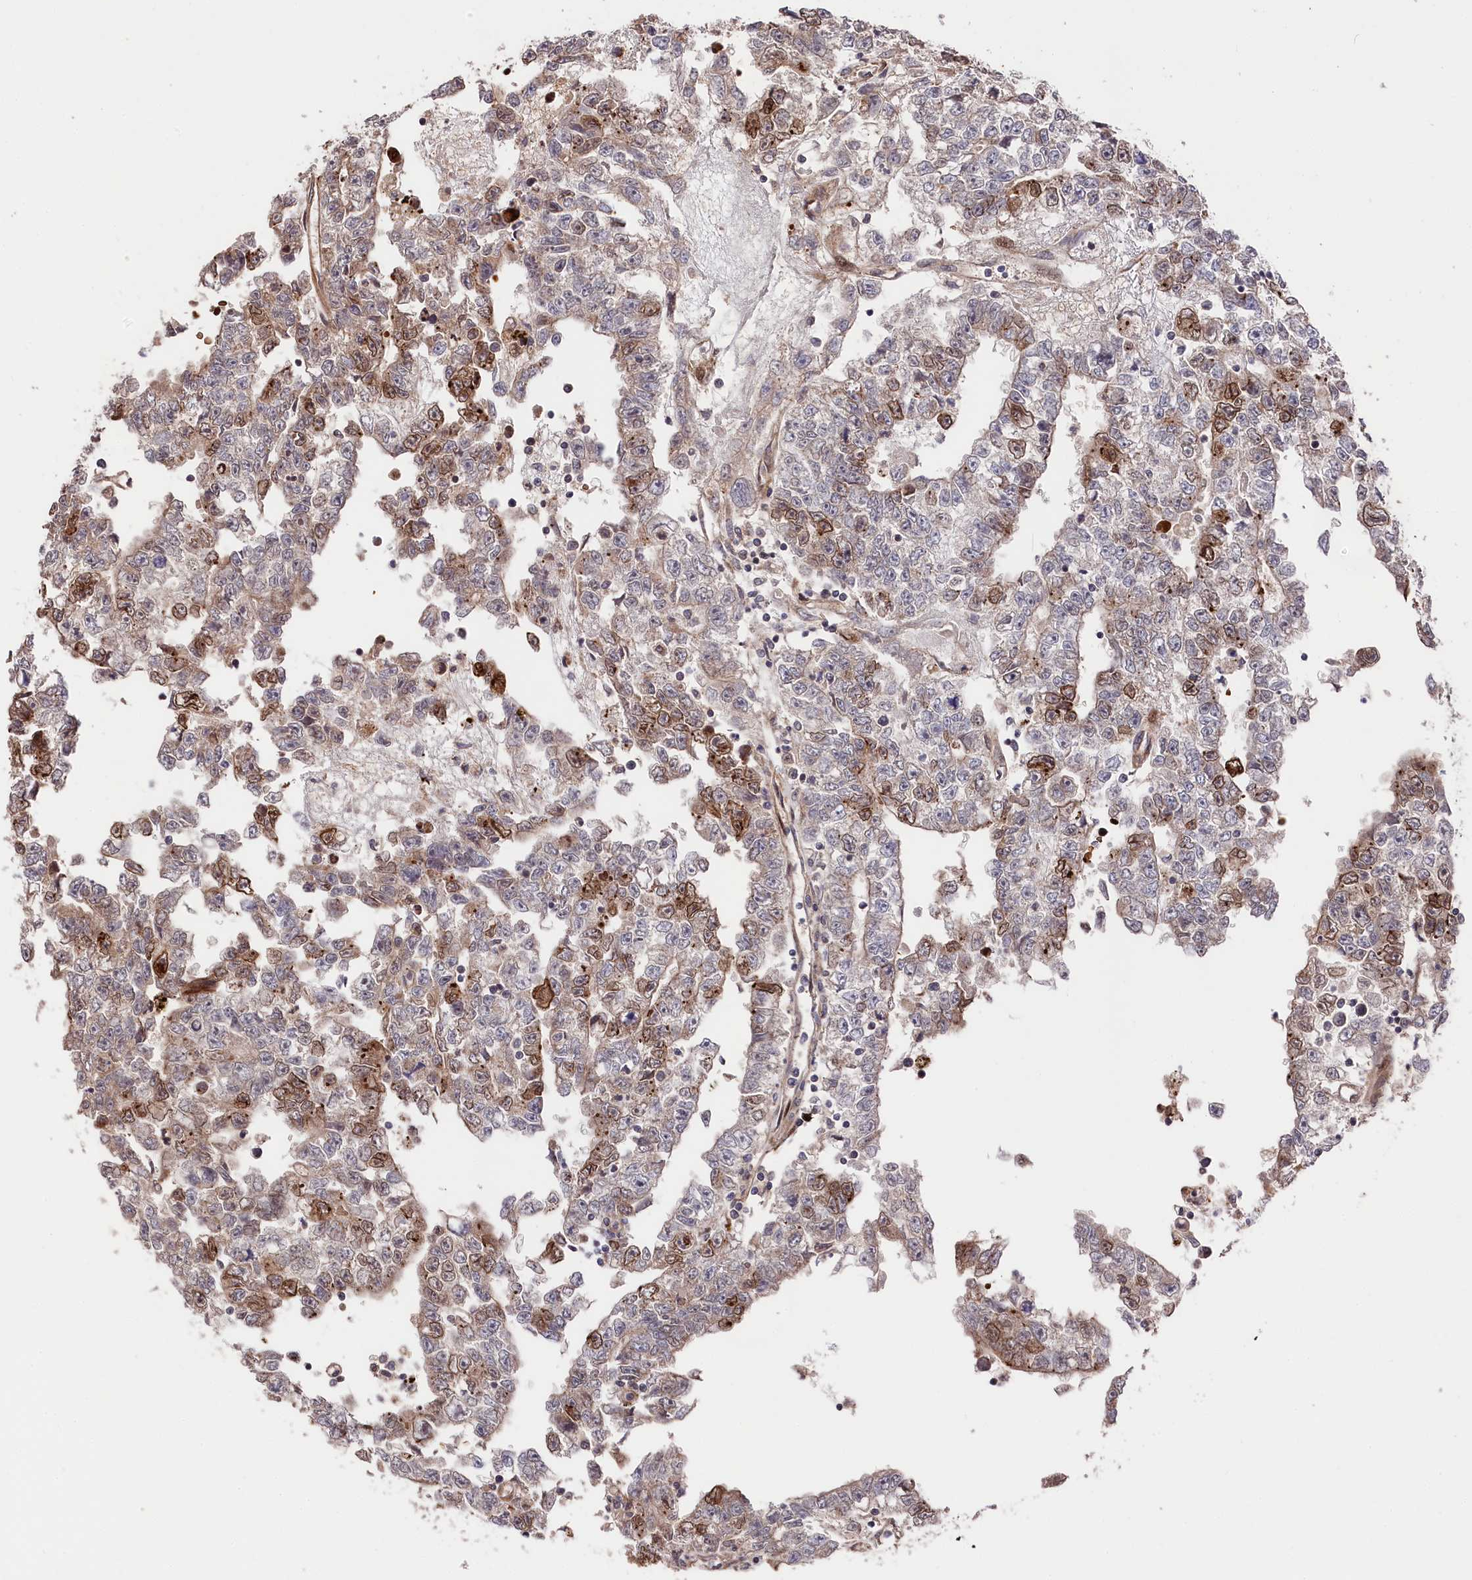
{"staining": {"intensity": "moderate", "quantity": "<25%", "location": "cytoplasmic/membranous,nuclear"}, "tissue": "testis cancer", "cell_type": "Tumor cells", "image_type": "cancer", "snomed": [{"axis": "morphology", "description": "Carcinoma, Embryonal, NOS"}, {"axis": "topography", "description": "Testis"}], "caption": "Immunohistochemical staining of embryonal carcinoma (testis) demonstrates low levels of moderate cytoplasmic/membranous and nuclear positivity in approximately <25% of tumor cells. (IHC, brightfield microscopy, high magnification).", "gene": "TNKS1BP1", "patient": {"sex": "male", "age": 25}}